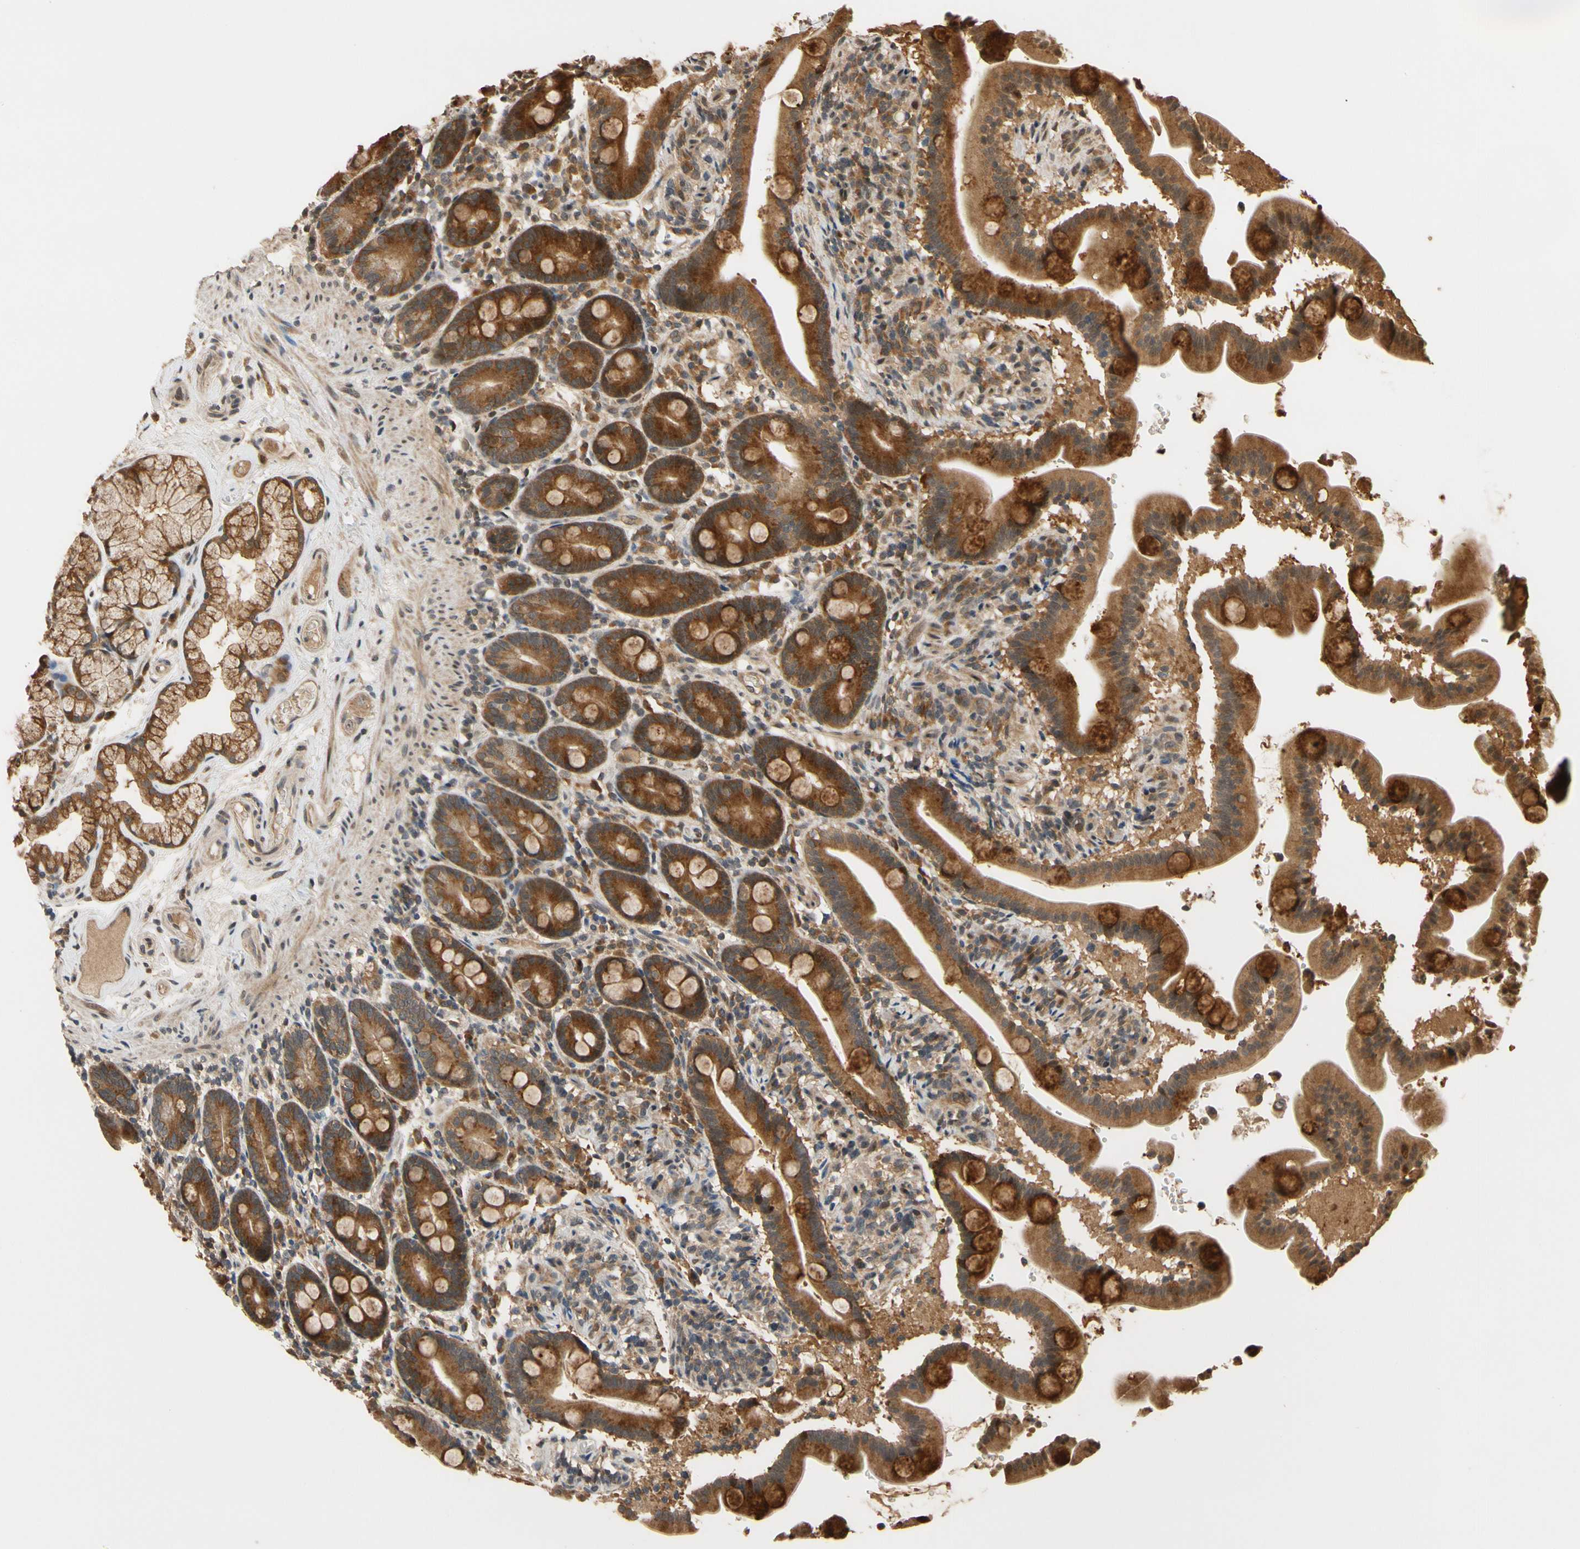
{"staining": {"intensity": "strong", "quantity": ">75%", "location": "cytoplasmic/membranous"}, "tissue": "duodenum", "cell_type": "Glandular cells", "image_type": "normal", "snomed": [{"axis": "morphology", "description": "Normal tissue, NOS"}, {"axis": "topography", "description": "Duodenum"}], "caption": "The photomicrograph displays staining of benign duodenum, revealing strong cytoplasmic/membranous protein staining (brown color) within glandular cells. The protein of interest is shown in brown color, while the nuclei are stained blue.", "gene": "TMEM230", "patient": {"sex": "male", "age": 54}}